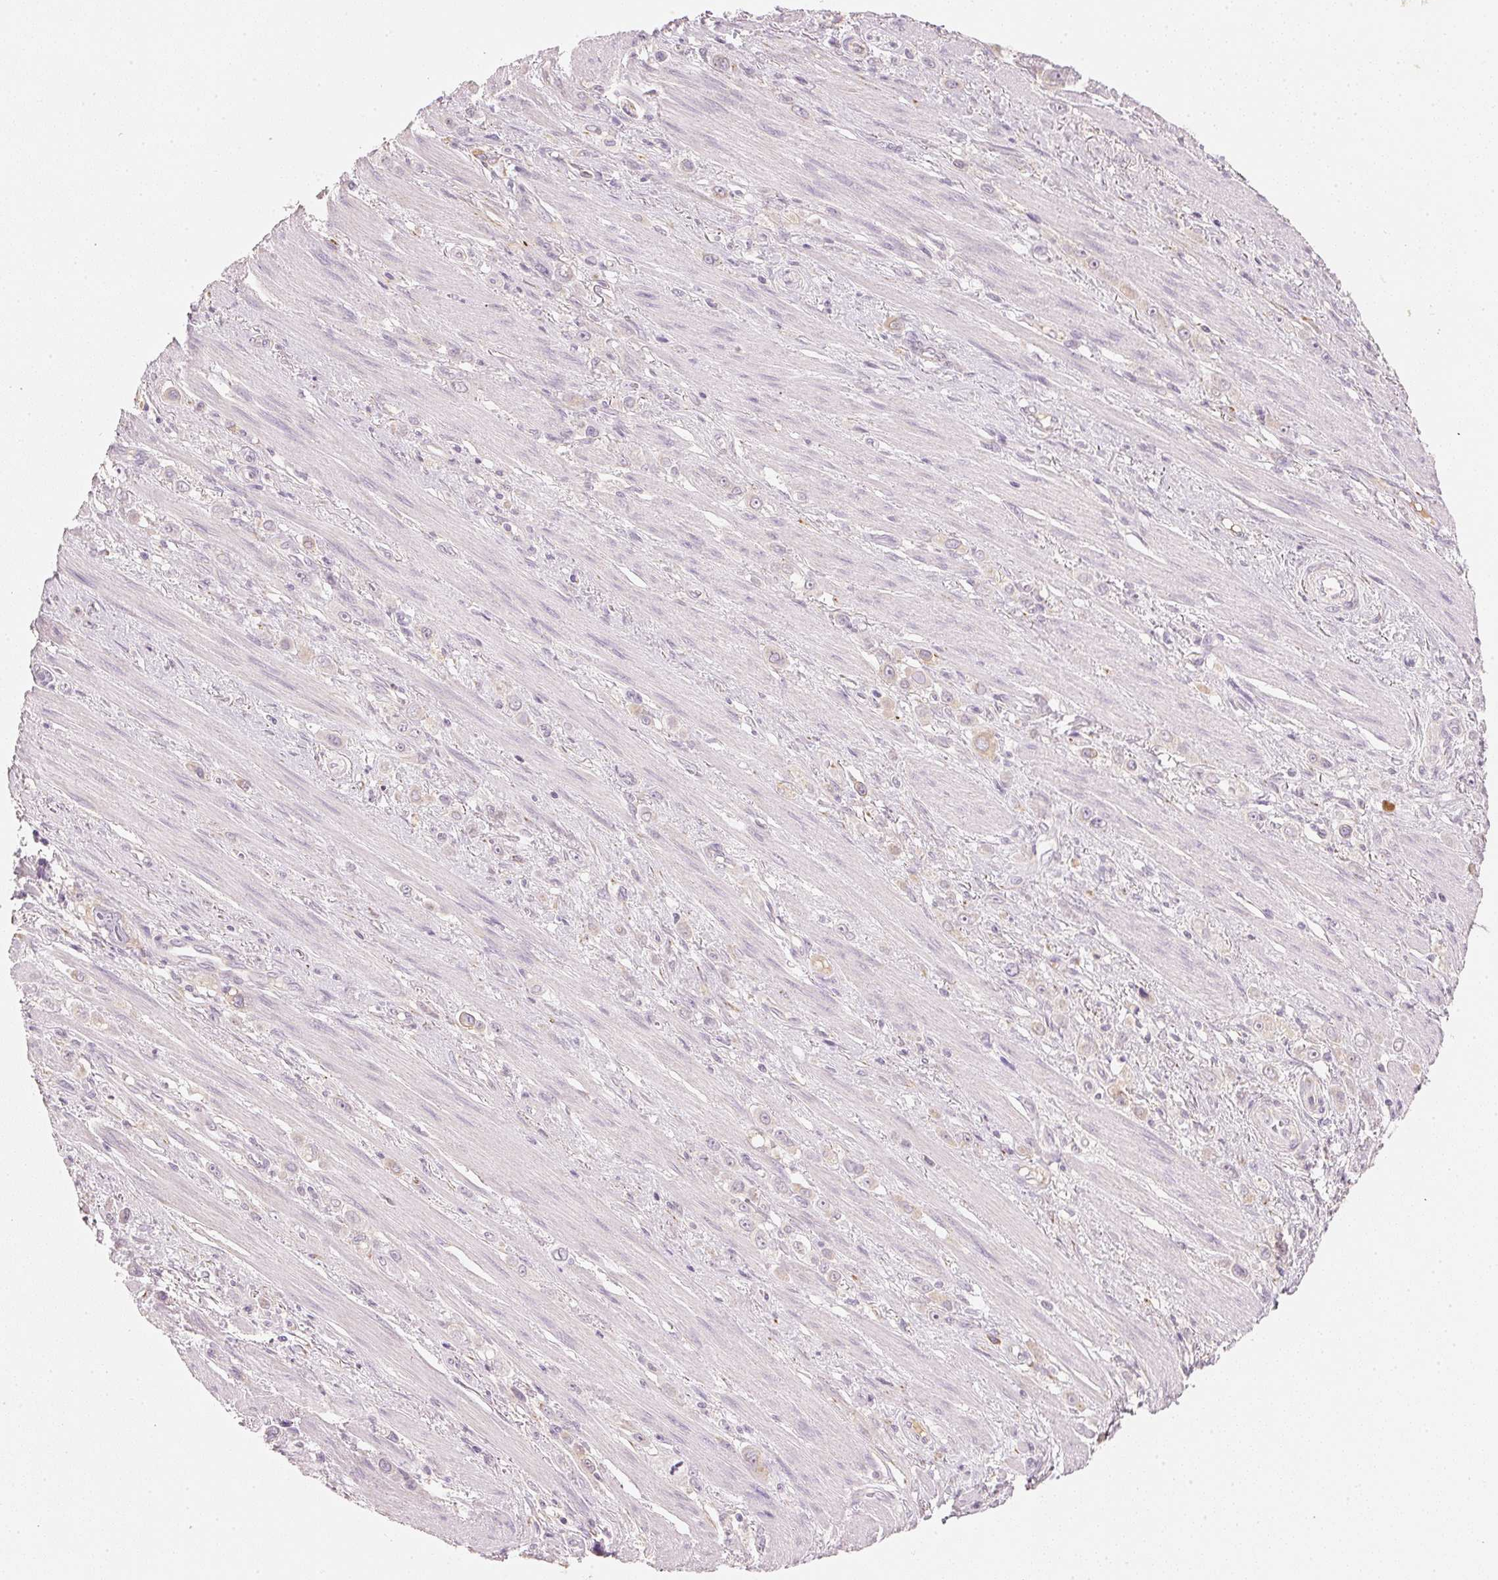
{"staining": {"intensity": "negative", "quantity": "none", "location": "none"}, "tissue": "stomach cancer", "cell_type": "Tumor cells", "image_type": "cancer", "snomed": [{"axis": "morphology", "description": "Adenocarcinoma, NOS"}, {"axis": "topography", "description": "Stomach, upper"}], "caption": "This photomicrograph is of stomach adenocarcinoma stained with IHC to label a protein in brown with the nuclei are counter-stained blue. There is no positivity in tumor cells. (DAB immunohistochemistry with hematoxylin counter stain).", "gene": "RMDN2", "patient": {"sex": "male", "age": 75}}